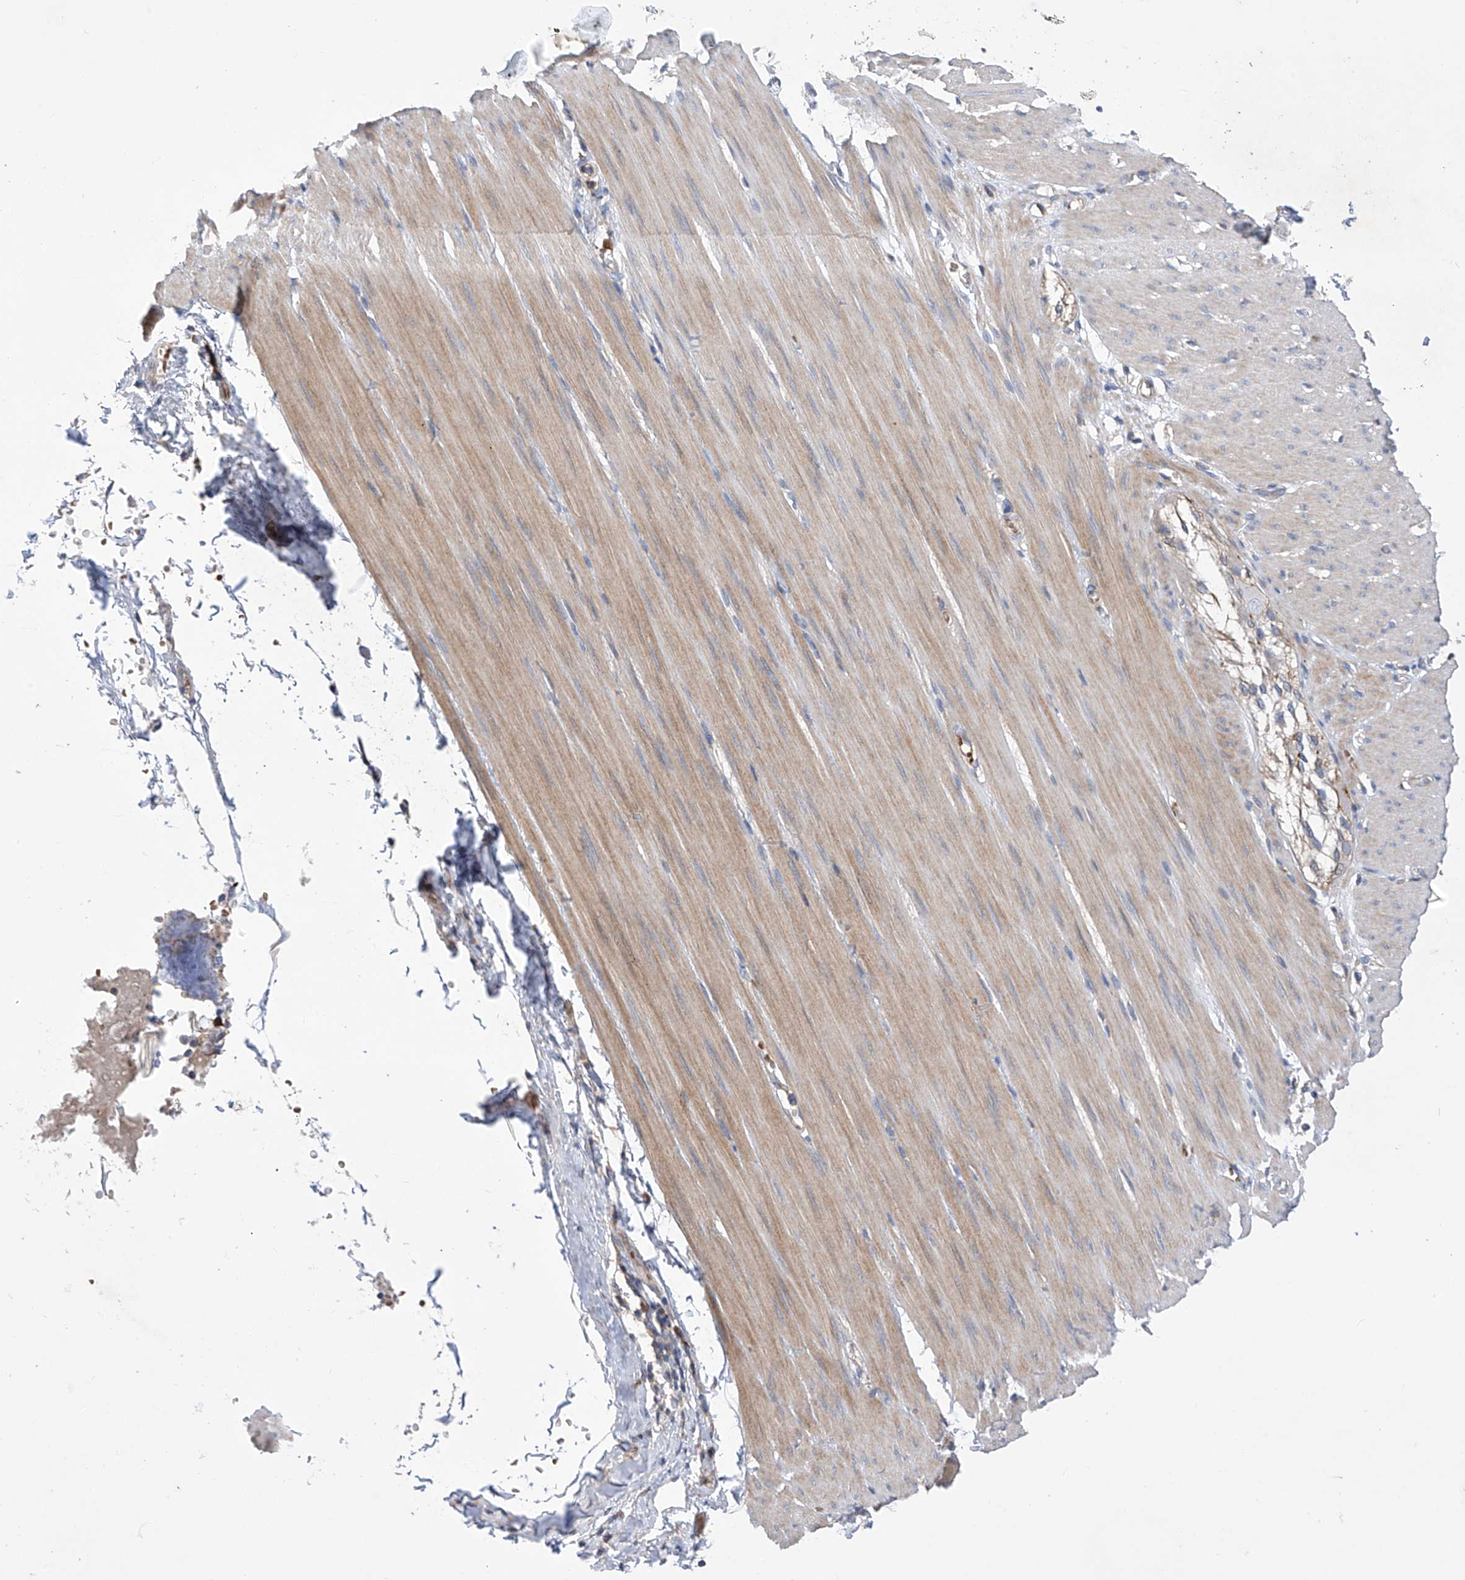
{"staining": {"intensity": "weak", "quantity": ">75%", "location": "cytoplasmic/membranous"}, "tissue": "smooth muscle", "cell_type": "Smooth muscle cells", "image_type": "normal", "snomed": [{"axis": "morphology", "description": "Normal tissue, NOS"}, {"axis": "morphology", "description": "Adenocarcinoma, NOS"}, {"axis": "topography", "description": "Colon"}, {"axis": "topography", "description": "Peripheral nerve tissue"}], "caption": "Immunohistochemistry (IHC) of normal smooth muscle displays low levels of weak cytoplasmic/membranous expression in about >75% of smooth muscle cells. (DAB = brown stain, brightfield microscopy at high magnification).", "gene": "NFATC4", "patient": {"sex": "male", "age": 14}}